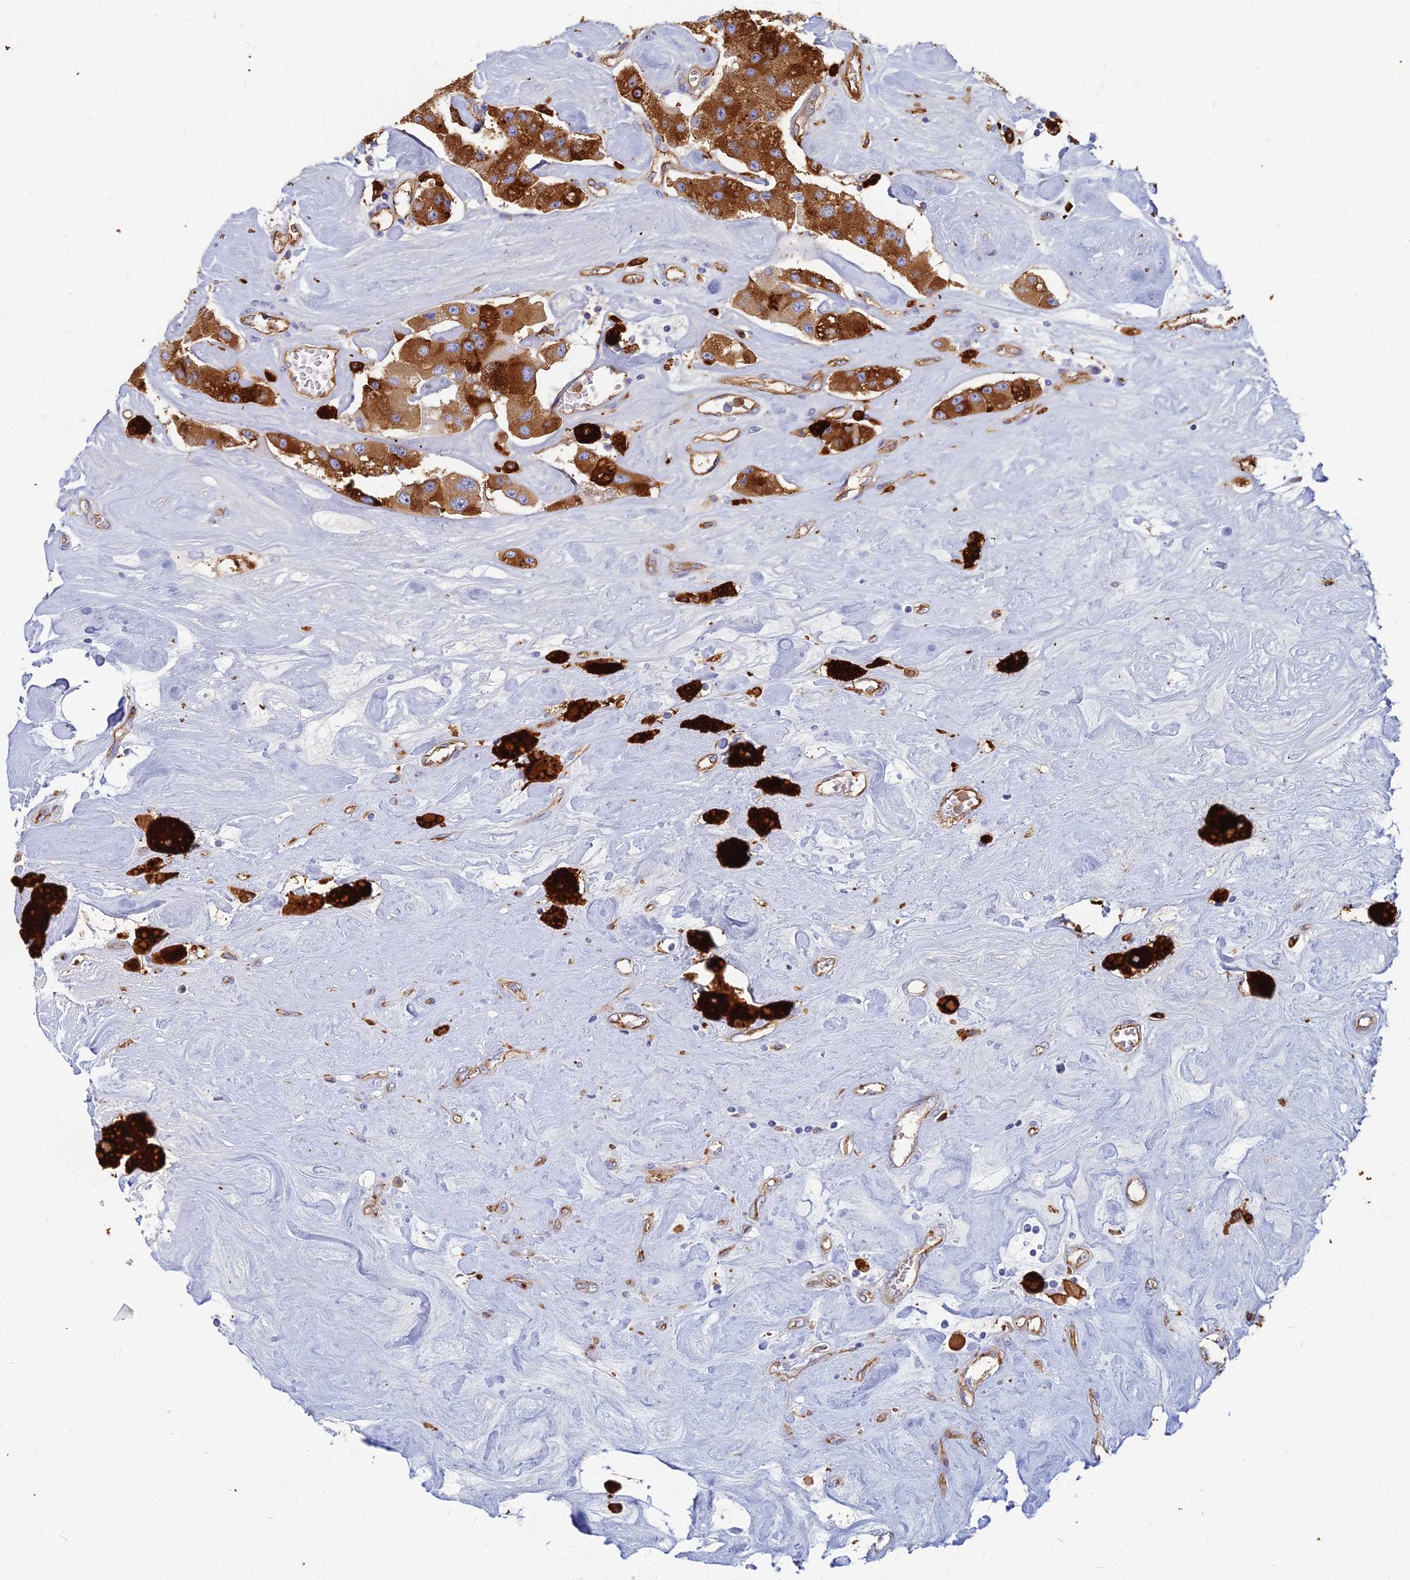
{"staining": {"intensity": "strong", "quantity": ">75%", "location": "cytoplasmic/membranous"}, "tissue": "carcinoid", "cell_type": "Tumor cells", "image_type": "cancer", "snomed": [{"axis": "morphology", "description": "Carcinoid, malignant, NOS"}, {"axis": "topography", "description": "Pancreas"}], "caption": "Immunohistochemical staining of carcinoid displays high levels of strong cytoplasmic/membranous positivity in approximately >75% of tumor cells.", "gene": "VAT1", "patient": {"sex": "male", "age": 41}}